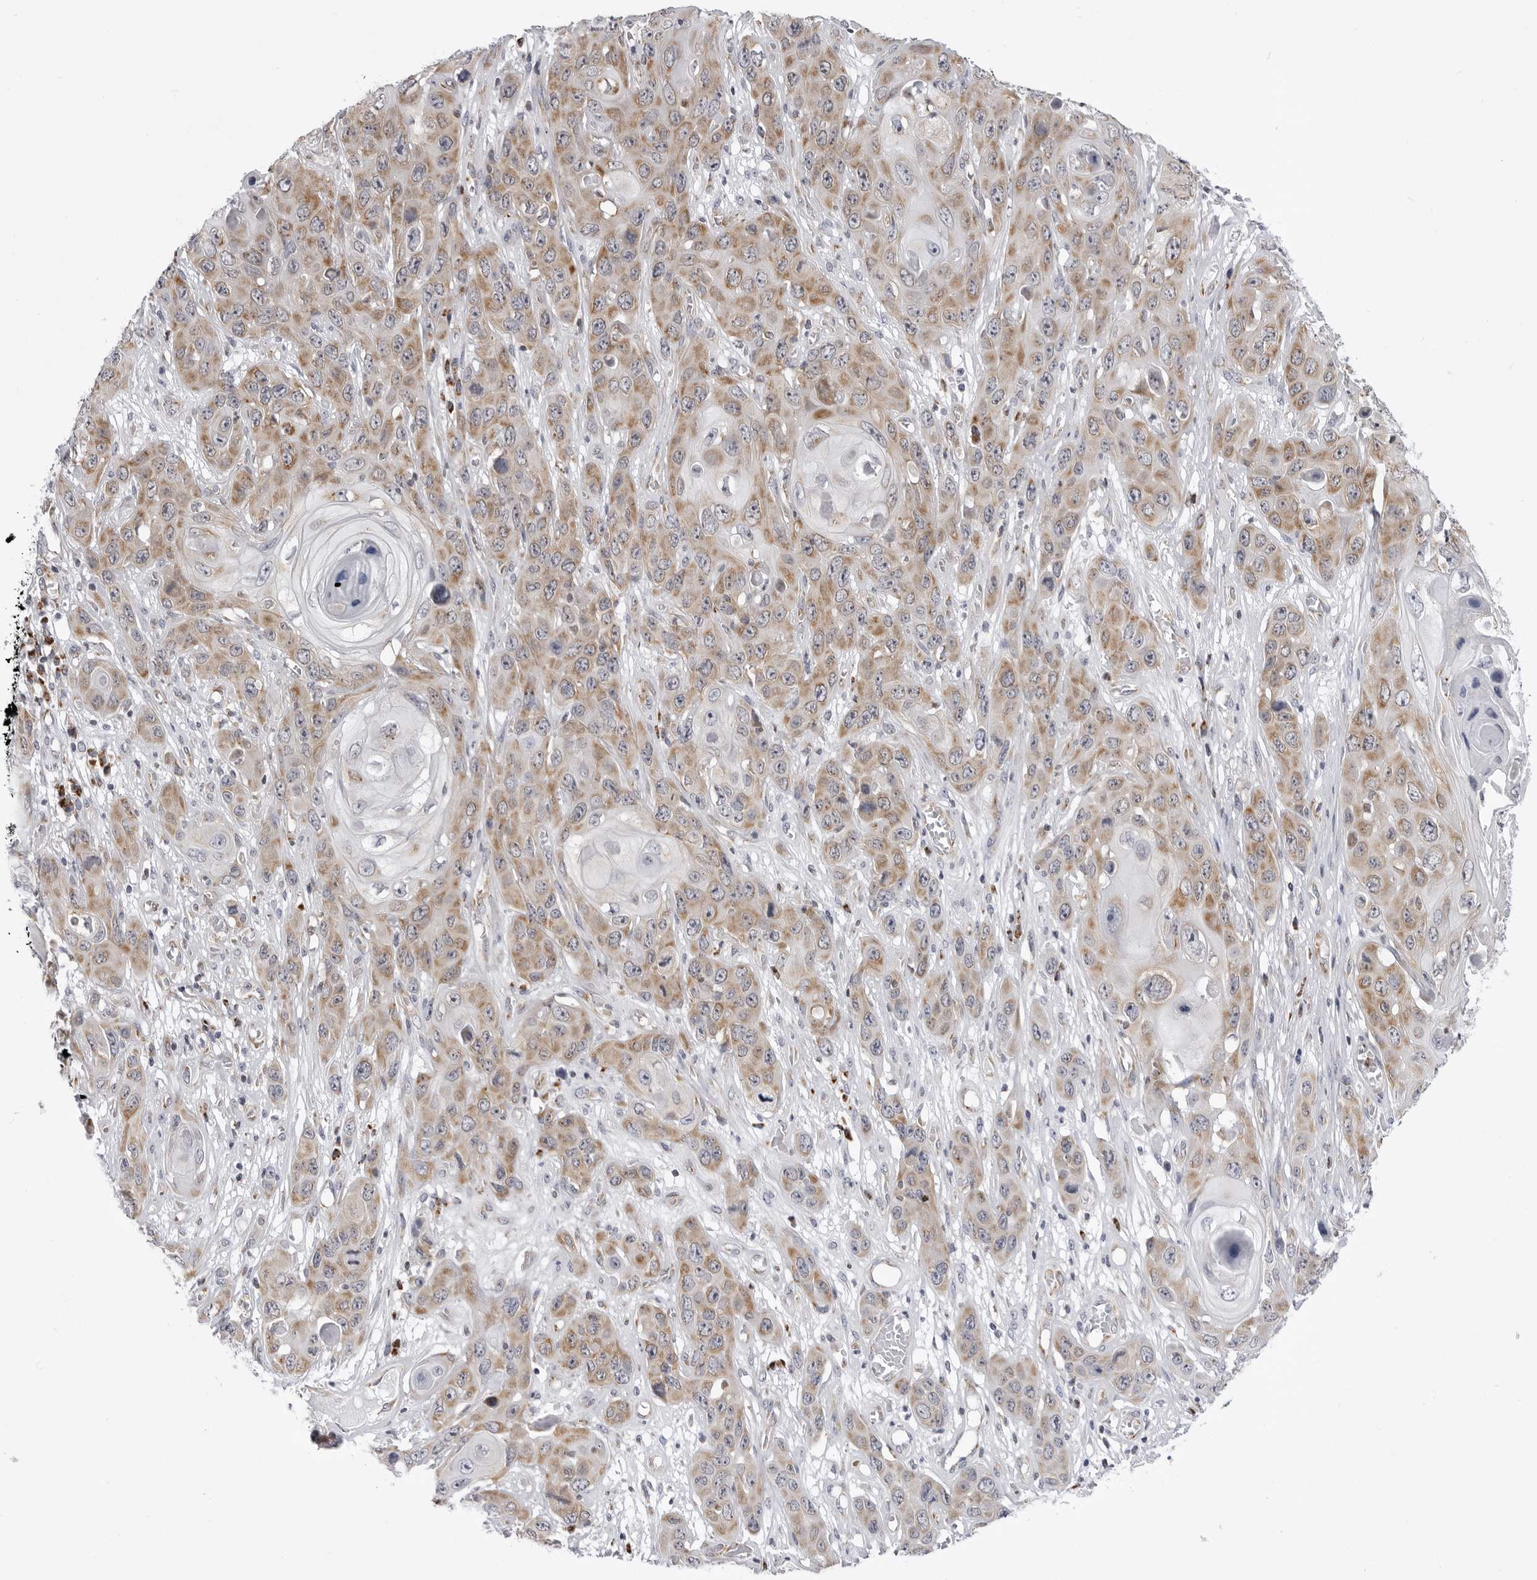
{"staining": {"intensity": "moderate", "quantity": ">75%", "location": "cytoplasmic/membranous"}, "tissue": "skin cancer", "cell_type": "Tumor cells", "image_type": "cancer", "snomed": [{"axis": "morphology", "description": "Squamous cell carcinoma, NOS"}, {"axis": "topography", "description": "Skin"}], "caption": "Skin cancer stained with immunohistochemistry reveals moderate cytoplasmic/membranous staining in about >75% of tumor cells. (Brightfield microscopy of DAB IHC at high magnification).", "gene": "FH", "patient": {"sex": "male", "age": 55}}